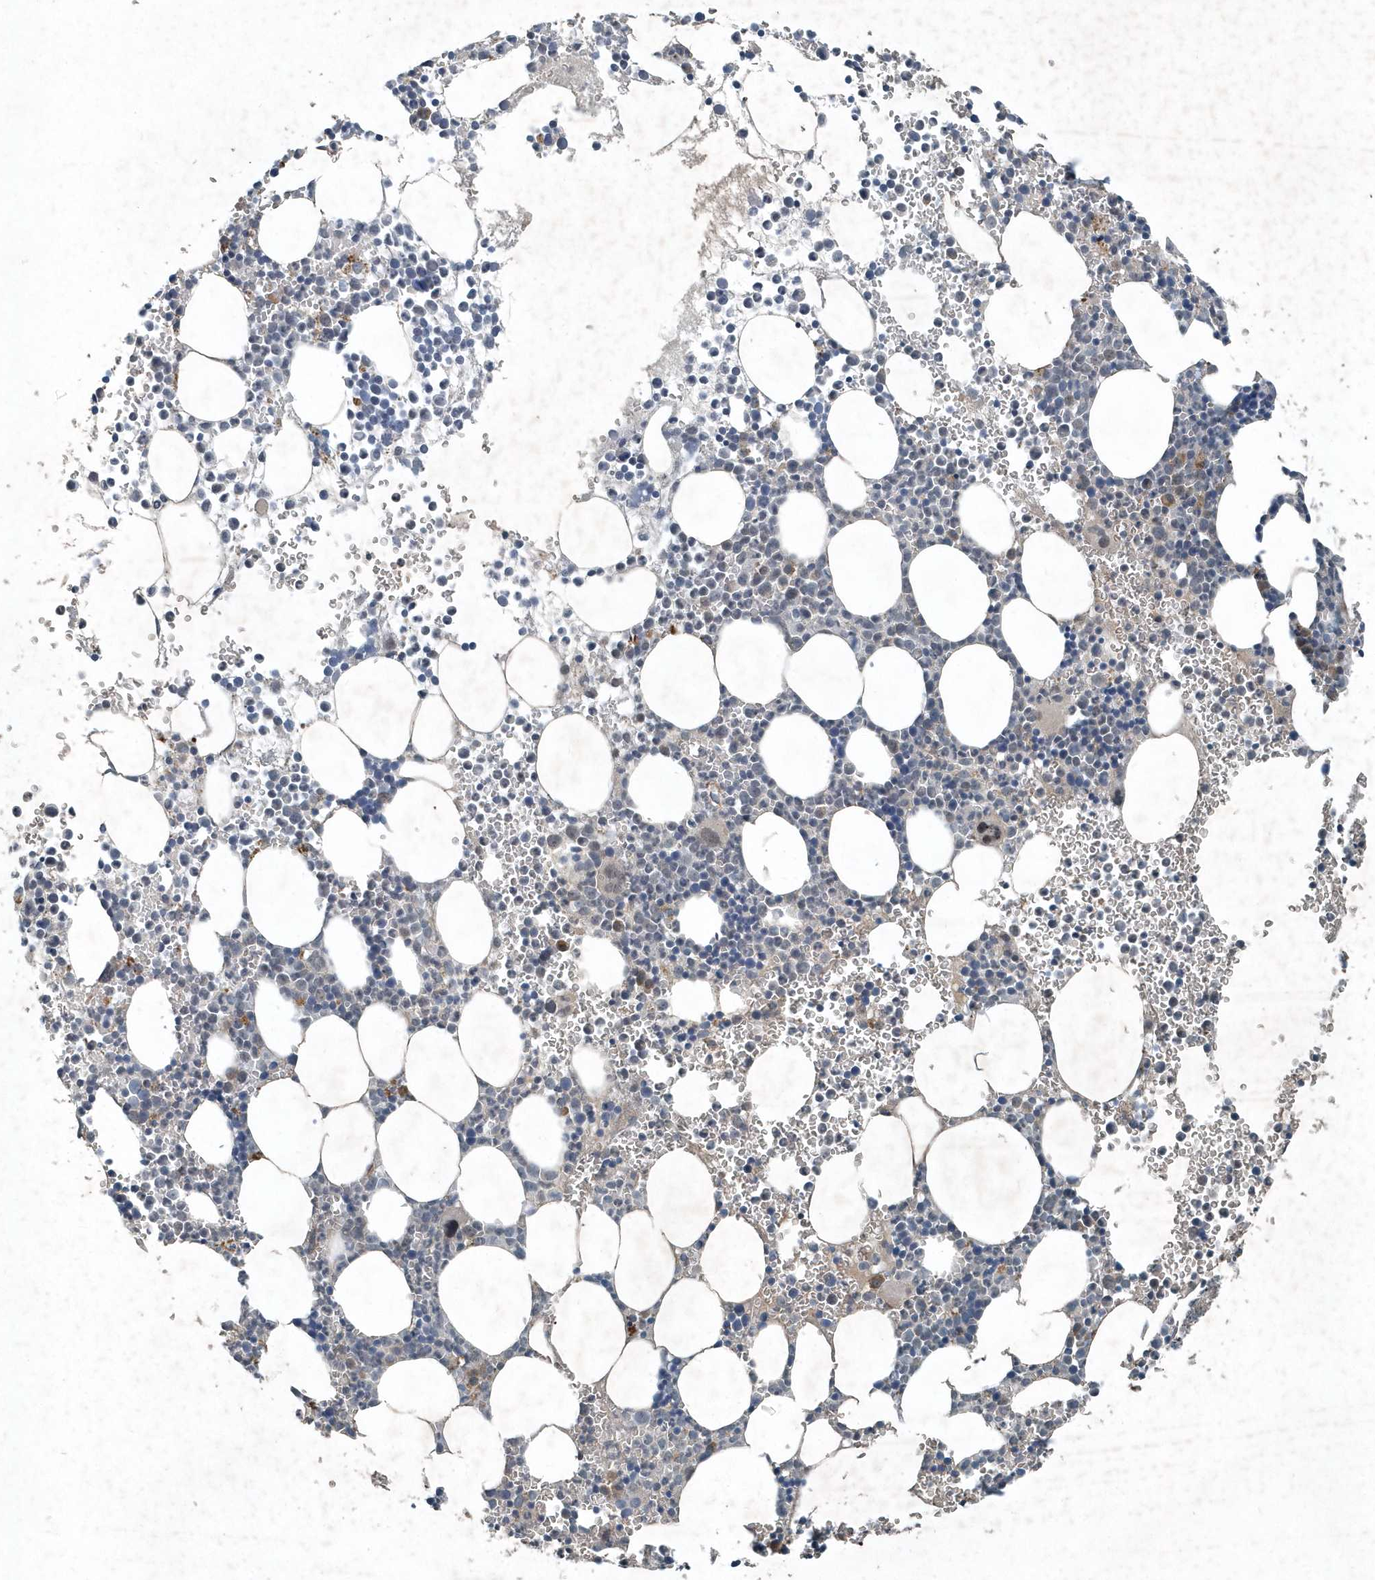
{"staining": {"intensity": "negative", "quantity": "none", "location": "none"}, "tissue": "bone marrow", "cell_type": "Hematopoietic cells", "image_type": "normal", "snomed": [{"axis": "morphology", "description": "Normal tissue, NOS"}, {"axis": "topography", "description": "Bone marrow"}], "caption": "Image shows no protein expression in hematopoietic cells of normal bone marrow.", "gene": "SCFD2", "patient": {"sex": "female", "age": 78}}